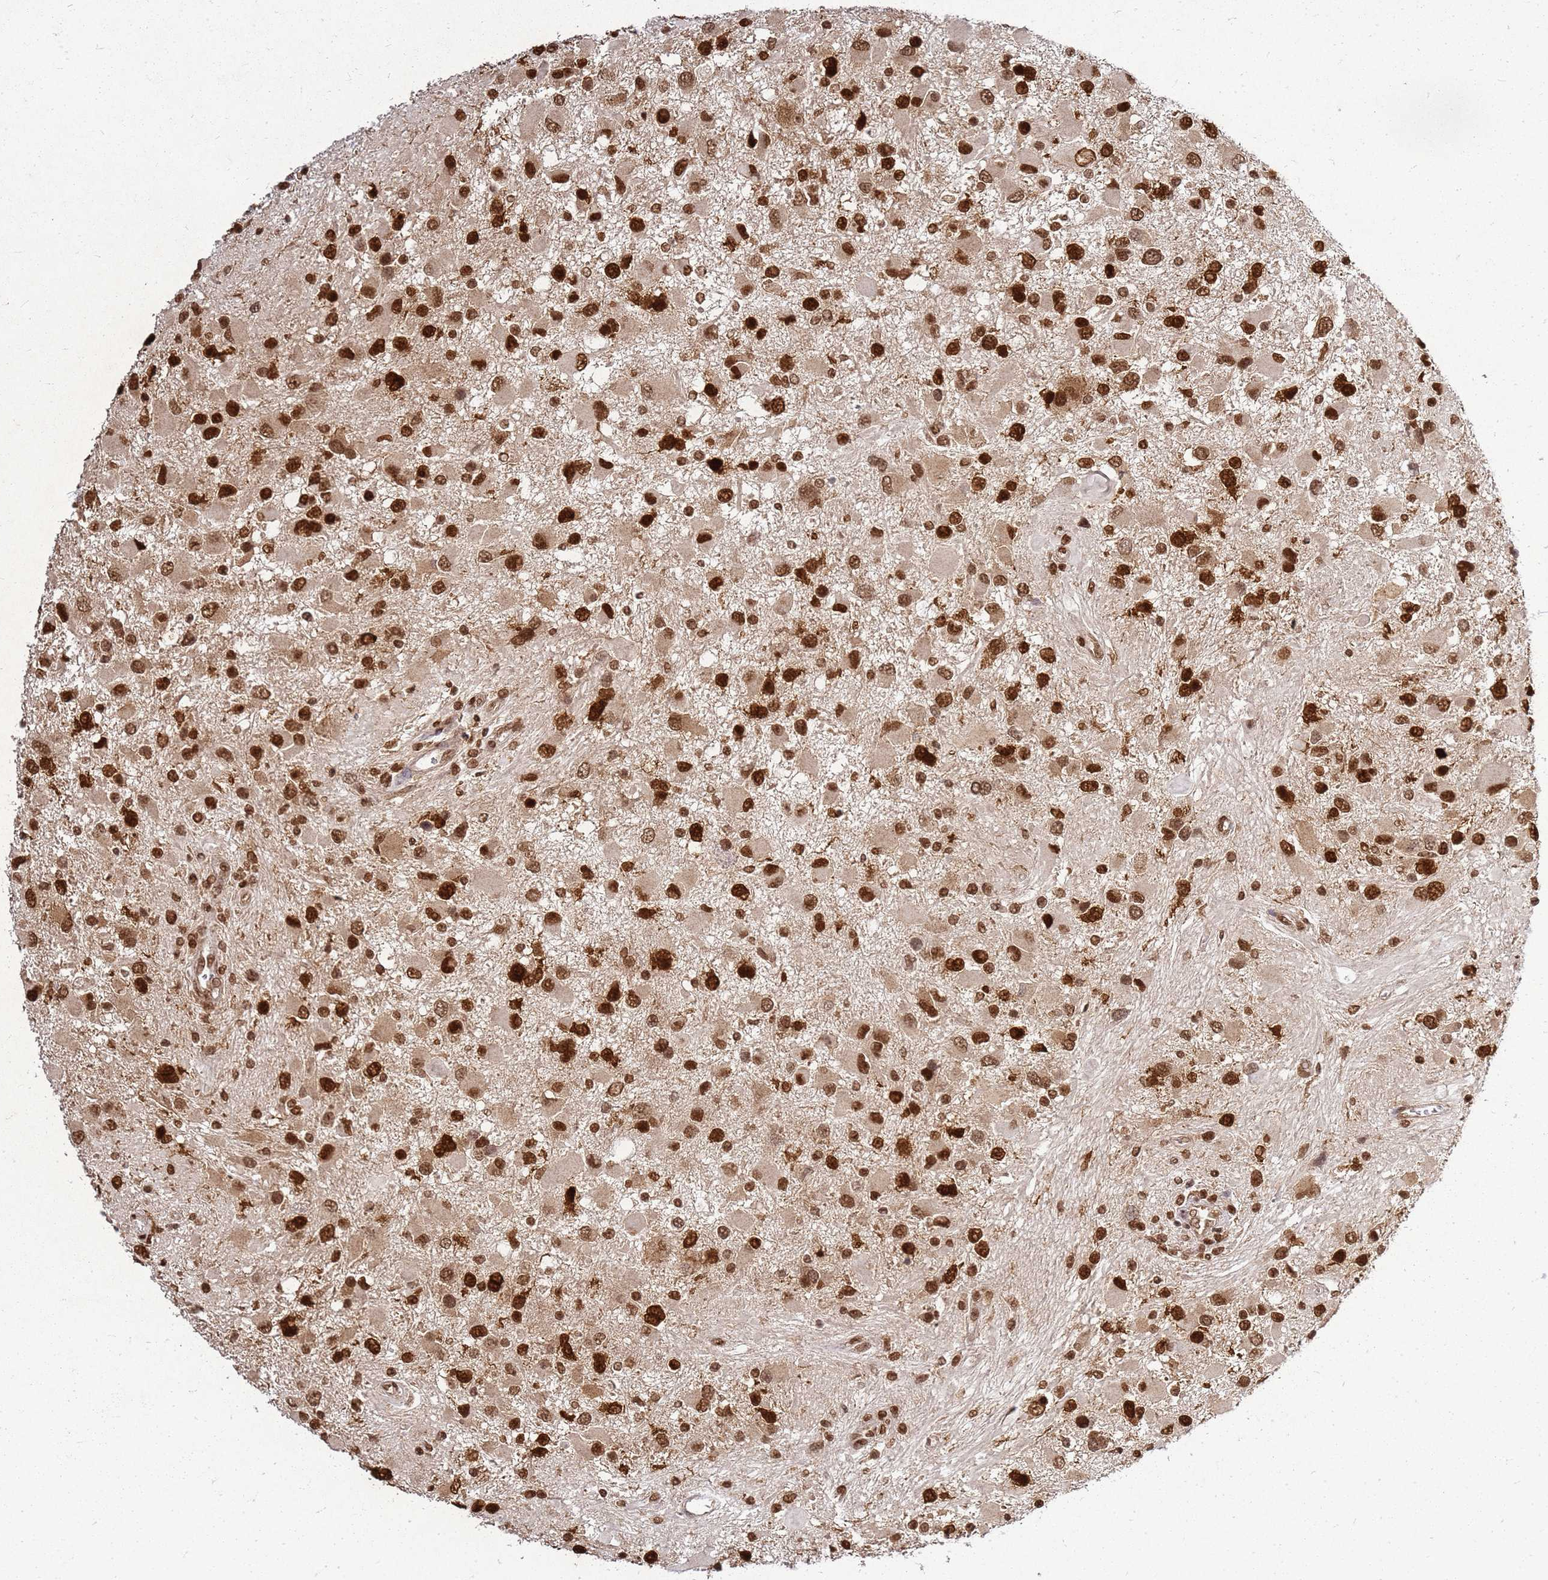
{"staining": {"intensity": "strong", "quantity": ">75%", "location": "nuclear"}, "tissue": "glioma", "cell_type": "Tumor cells", "image_type": "cancer", "snomed": [{"axis": "morphology", "description": "Glioma, malignant, High grade"}, {"axis": "topography", "description": "Brain"}], "caption": "Protein expression analysis of human glioma reveals strong nuclear staining in about >75% of tumor cells.", "gene": "APEX1", "patient": {"sex": "male", "age": 53}}